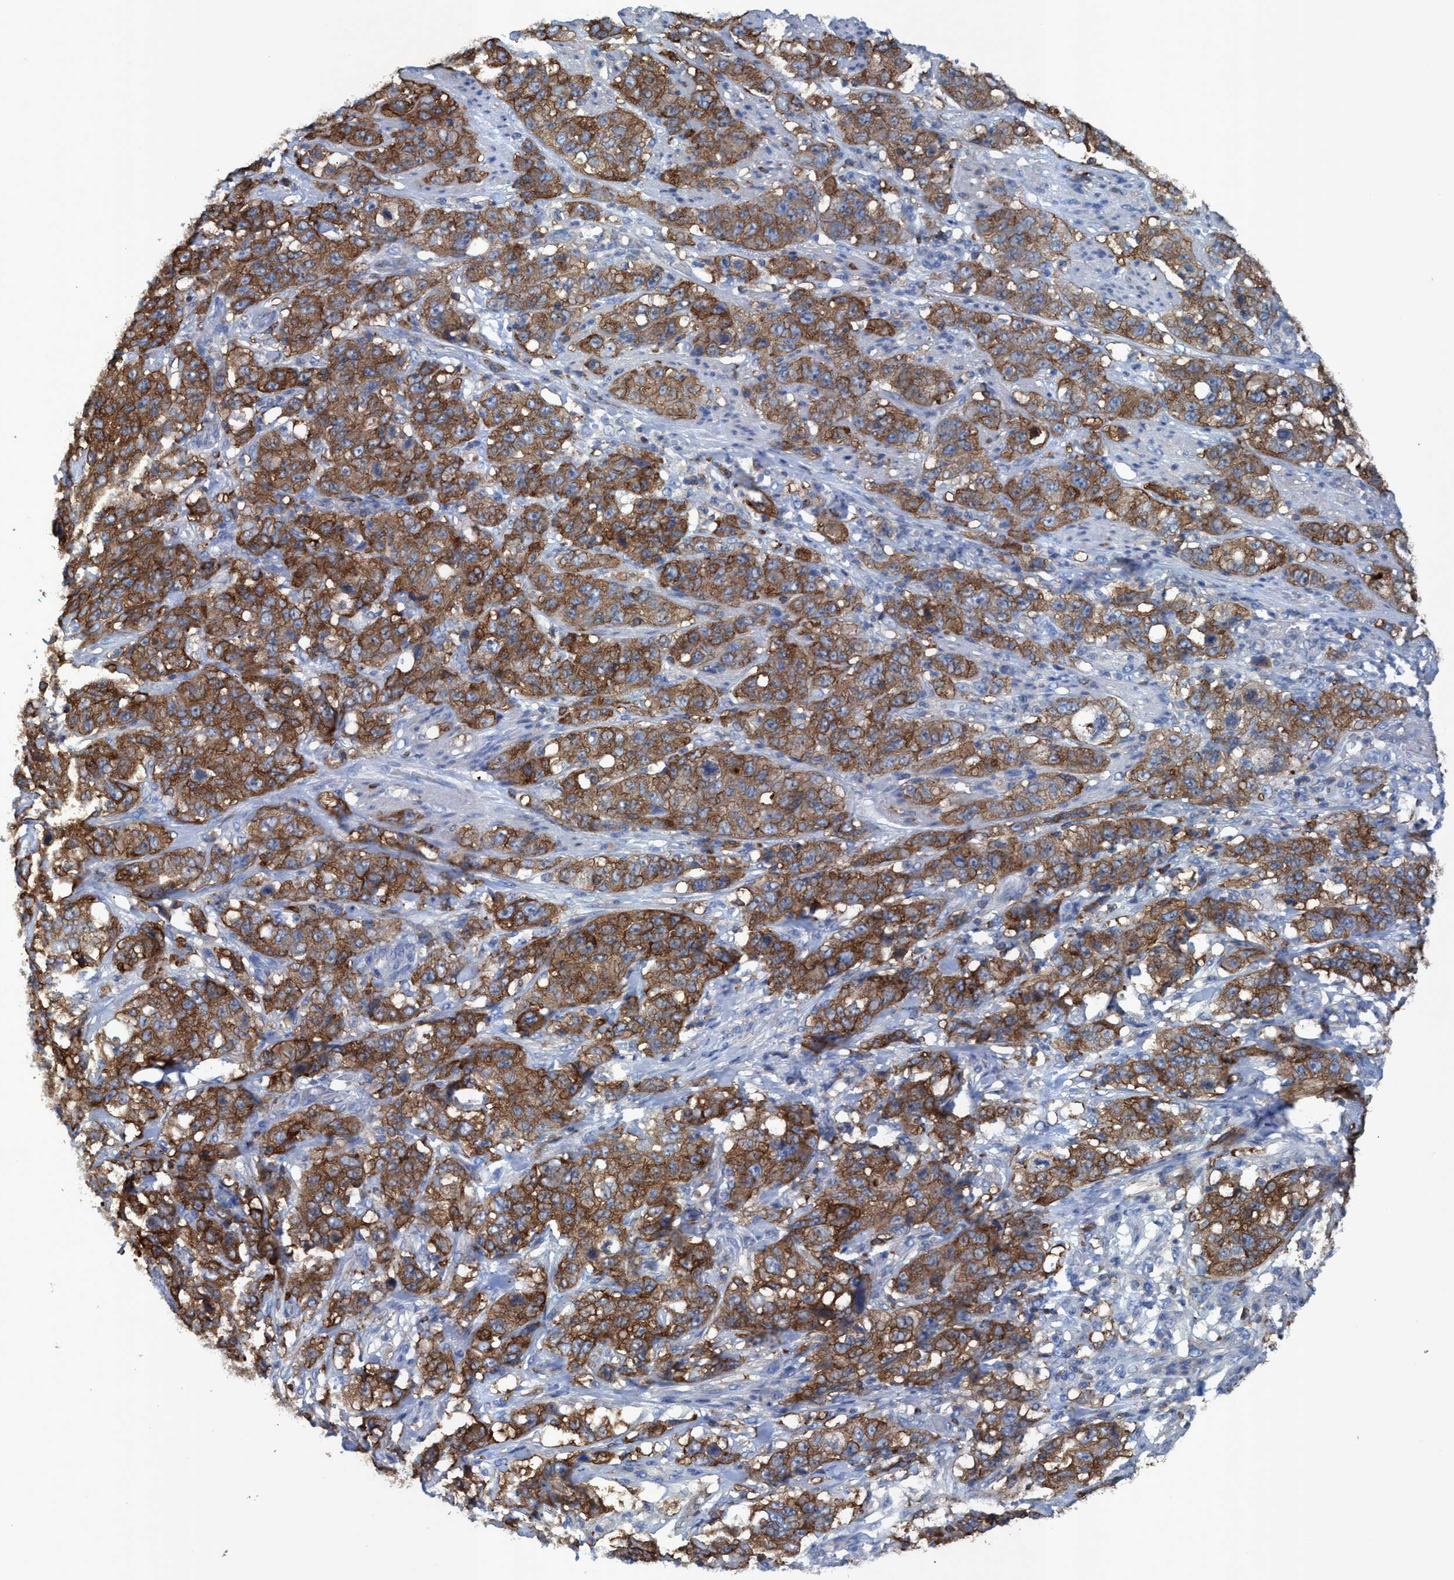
{"staining": {"intensity": "moderate", "quantity": ">75%", "location": "cytoplasmic/membranous"}, "tissue": "stomach cancer", "cell_type": "Tumor cells", "image_type": "cancer", "snomed": [{"axis": "morphology", "description": "Adenocarcinoma, NOS"}, {"axis": "topography", "description": "Stomach"}], "caption": "Protein expression by IHC exhibits moderate cytoplasmic/membranous positivity in approximately >75% of tumor cells in stomach adenocarcinoma.", "gene": "EZR", "patient": {"sex": "male", "age": 48}}